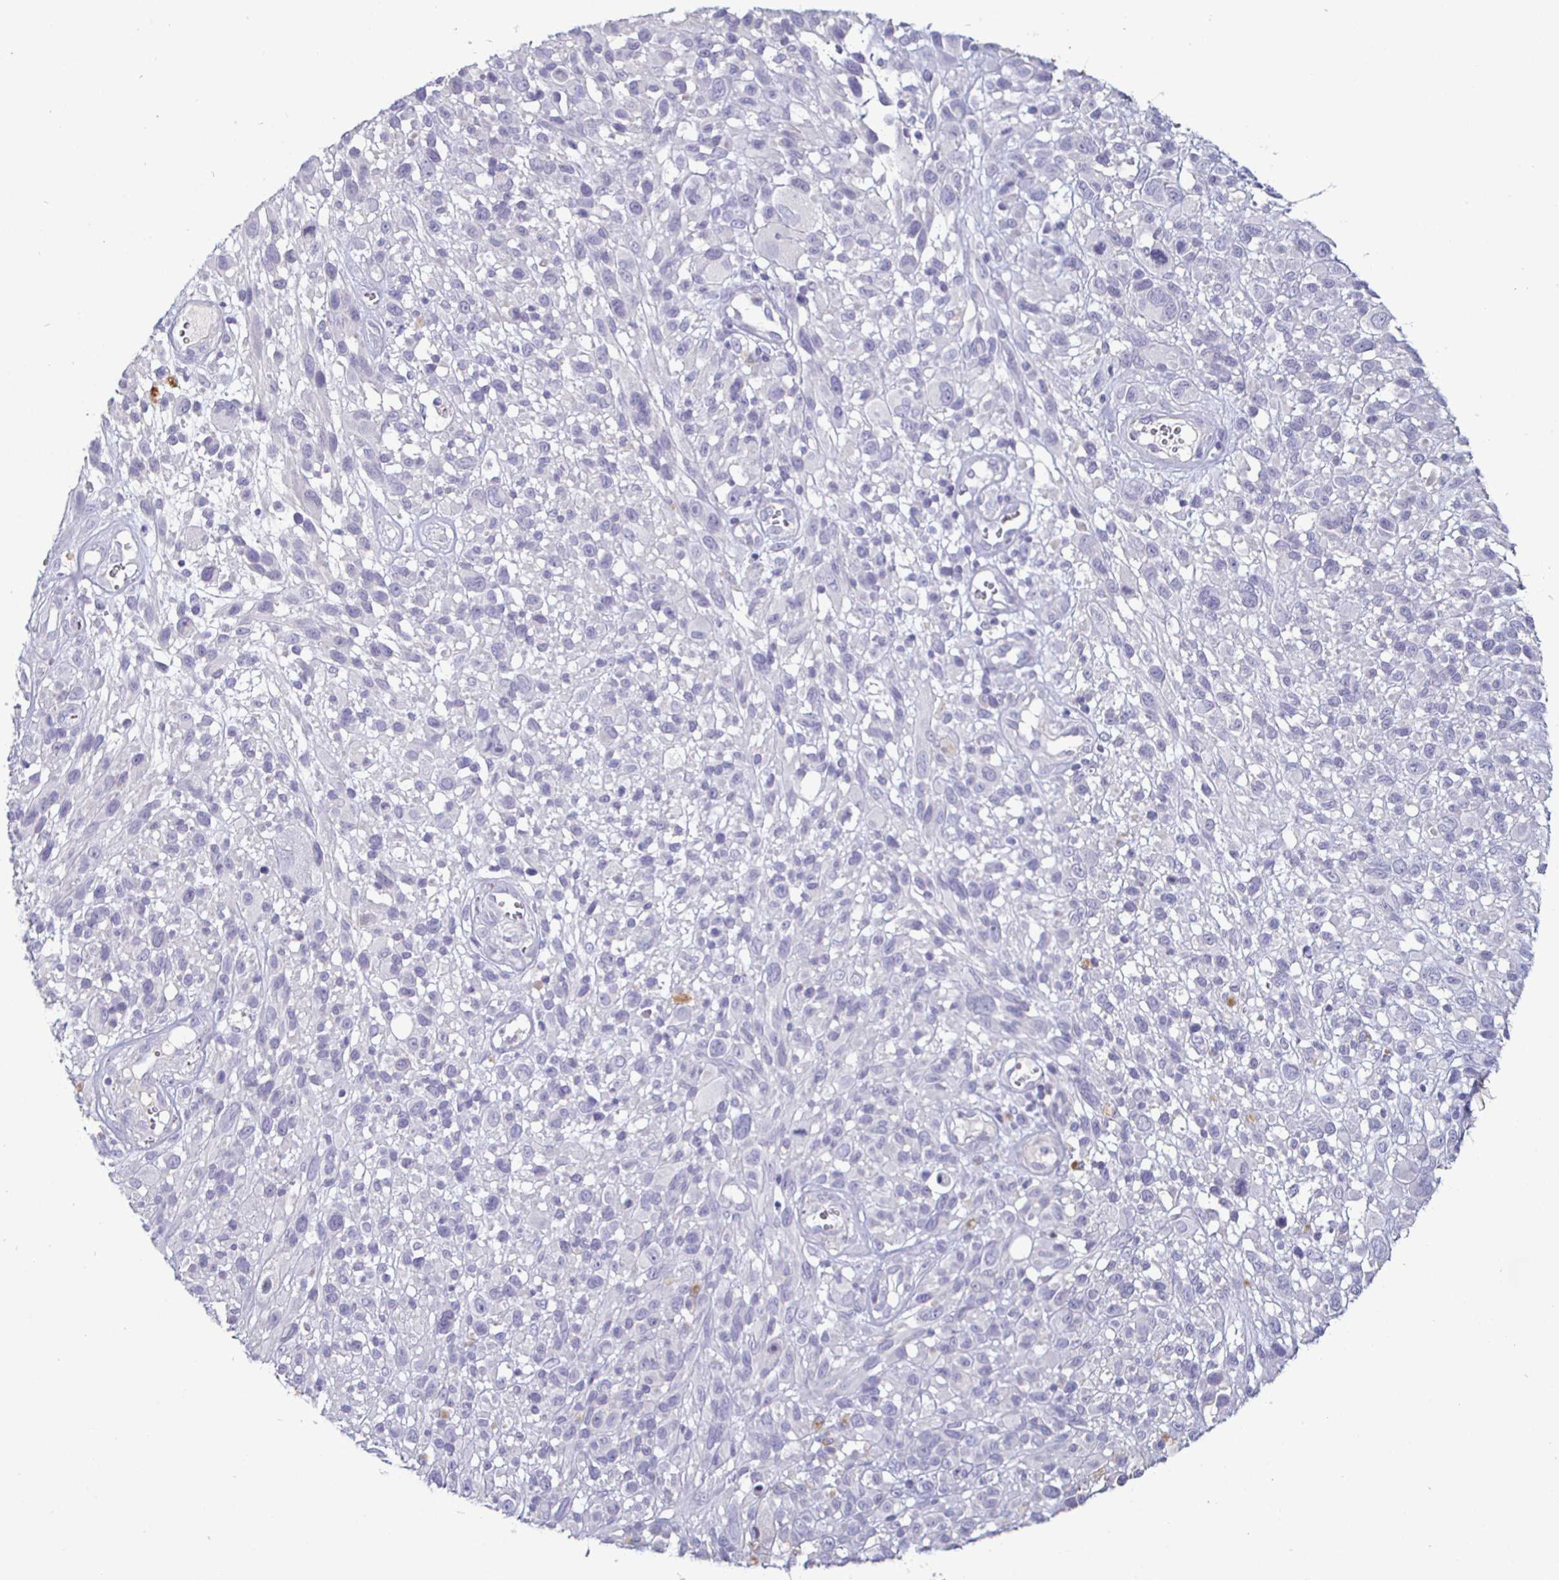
{"staining": {"intensity": "negative", "quantity": "none", "location": "none"}, "tissue": "melanoma", "cell_type": "Tumor cells", "image_type": "cancer", "snomed": [{"axis": "morphology", "description": "Malignant melanoma, NOS"}, {"axis": "topography", "description": "Skin"}], "caption": "An immunohistochemistry histopathology image of melanoma is shown. There is no staining in tumor cells of melanoma.", "gene": "ENPP1", "patient": {"sex": "male", "age": 68}}